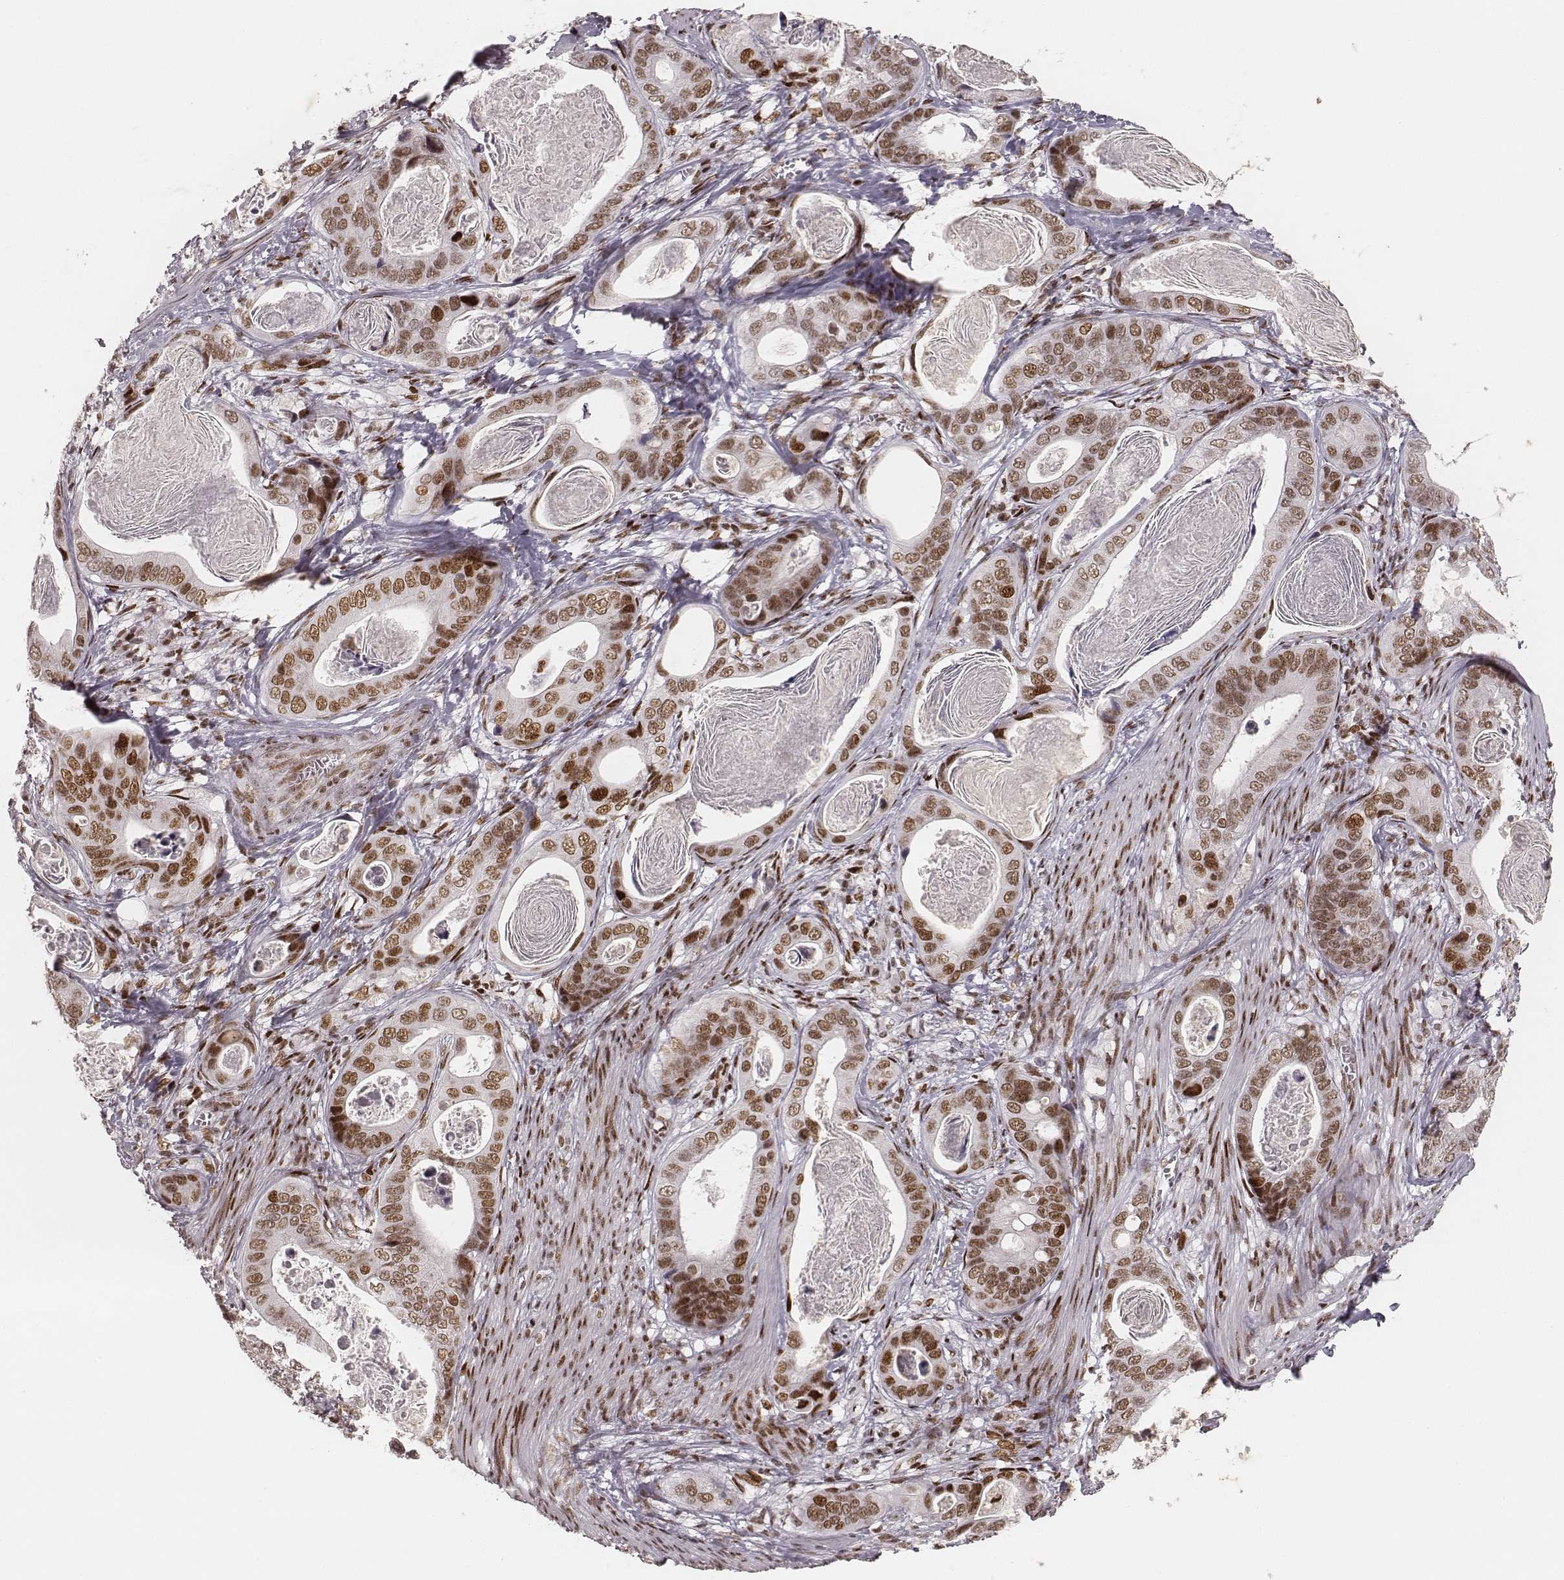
{"staining": {"intensity": "moderate", "quantity": ">75%", "location": "nuclear"}, "tissue": "stomach cancer", "cell_type": "Tumor cells", "image_type": "cancer", "snomed": [{"axis": "morphology", "description": "Adenocarcinoma, NOS"}, {"axis": "topography", "description": "Stomach"}], "caption": "Immunohistochemical staining of stomach adenocarcinoma reveals moderate nuclear protein expression in approximately >75% of tumor cells. The staining is performed using DAB brown chromogen to label protein expression. The nuclei are counter-stained blue using hematoxylin.", "gene": "HNRNPC", "patient": {"sex": "male", "age": 84}}